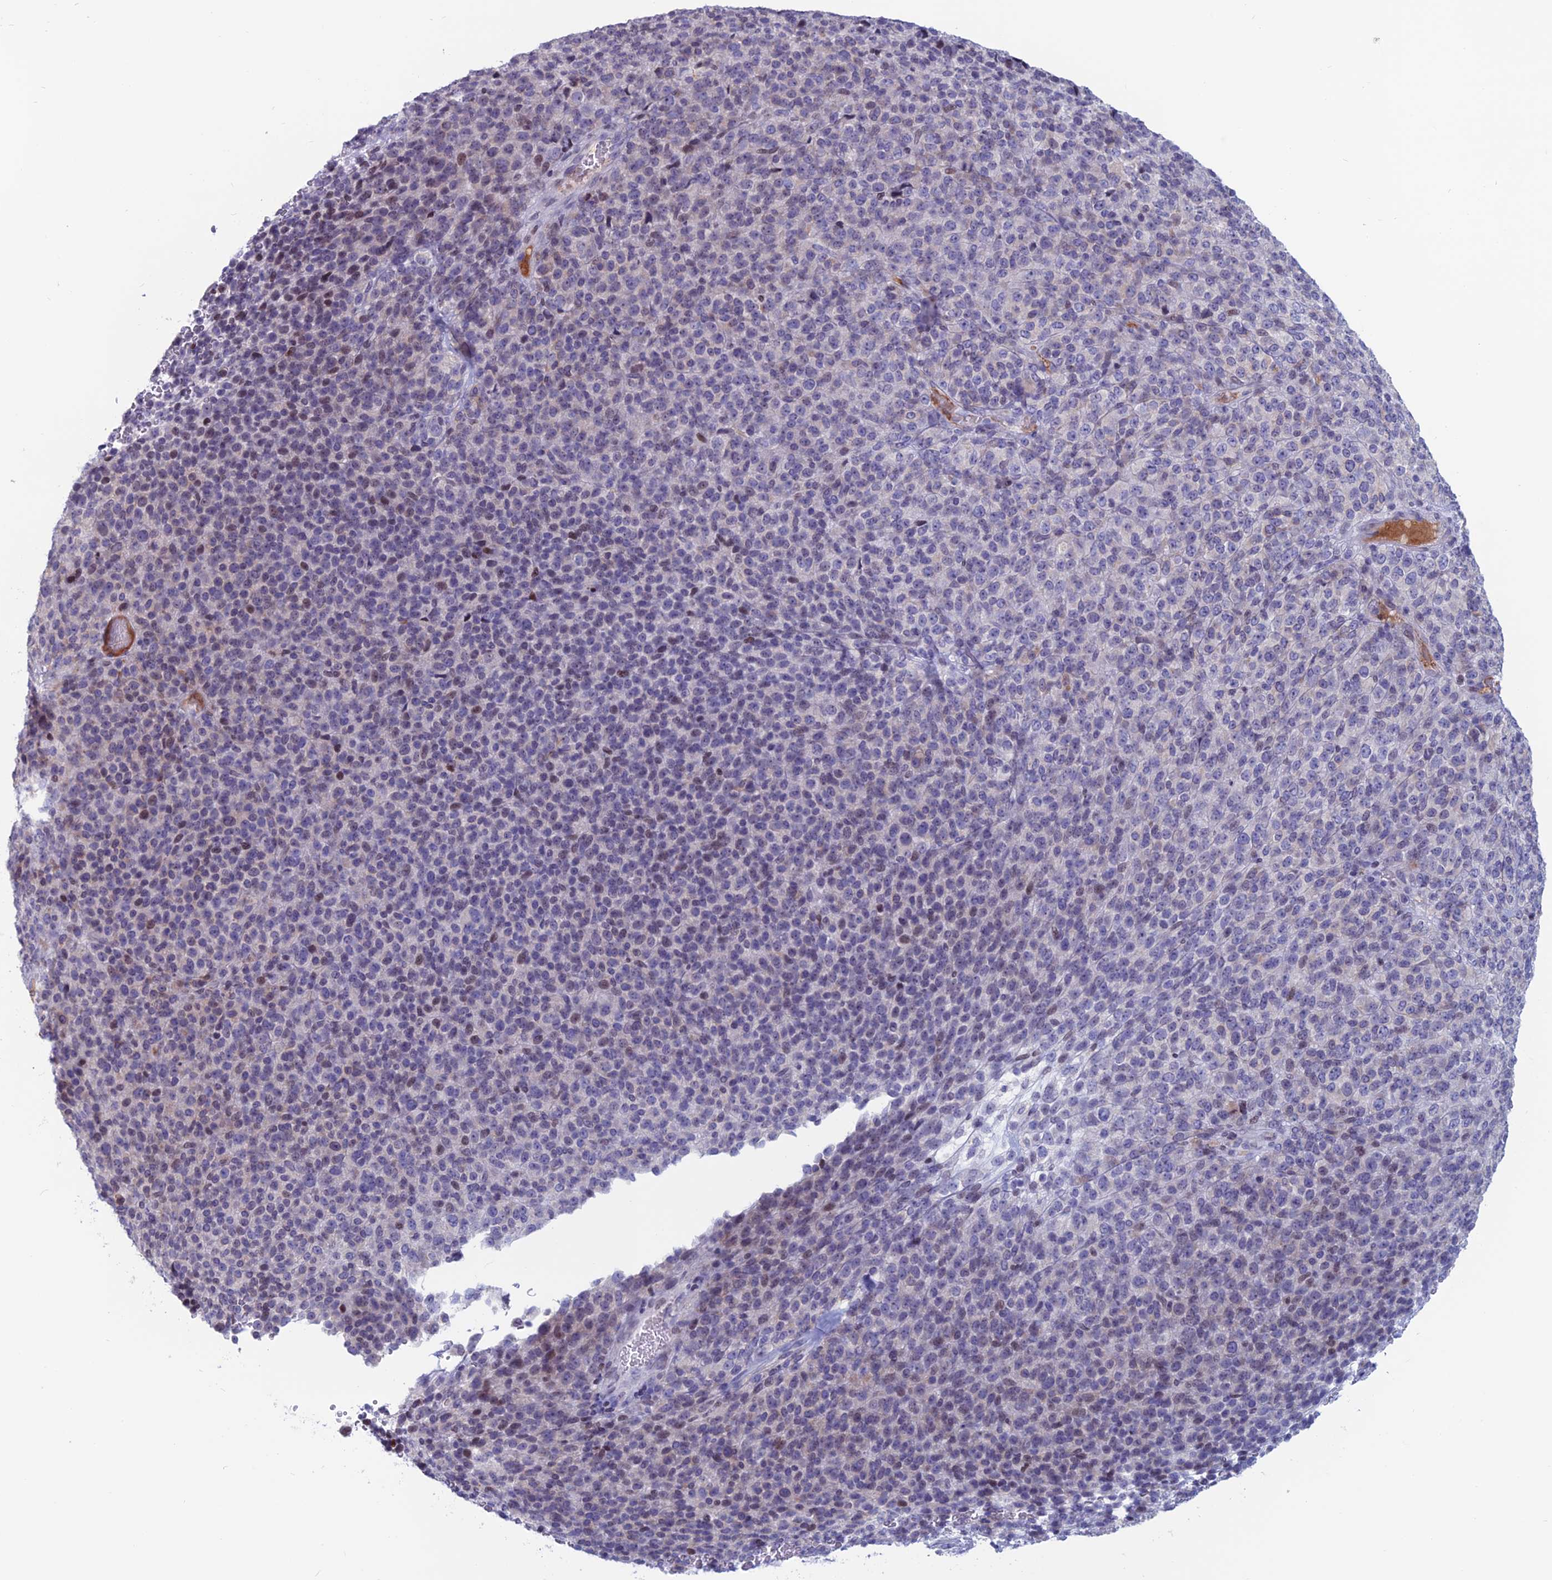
{"staining": {"intensity": "negative", "quantity": "none", "location": "none"}, "tissue": "melanoma", "cell_type": "Tumor cells", "image_type": "cancer", "snomed": [{"axis": "morphology", "description": "Malignant melanoma, Metastatic site"}, {"axis": "topography", "description": "Brain"}], "caption": "IHC of human malignant melanoma (metastatic site) demonstrates no expression in tumor cells.", "gene": "CERS6", "patient": {"sex": "female", "age": 56}}